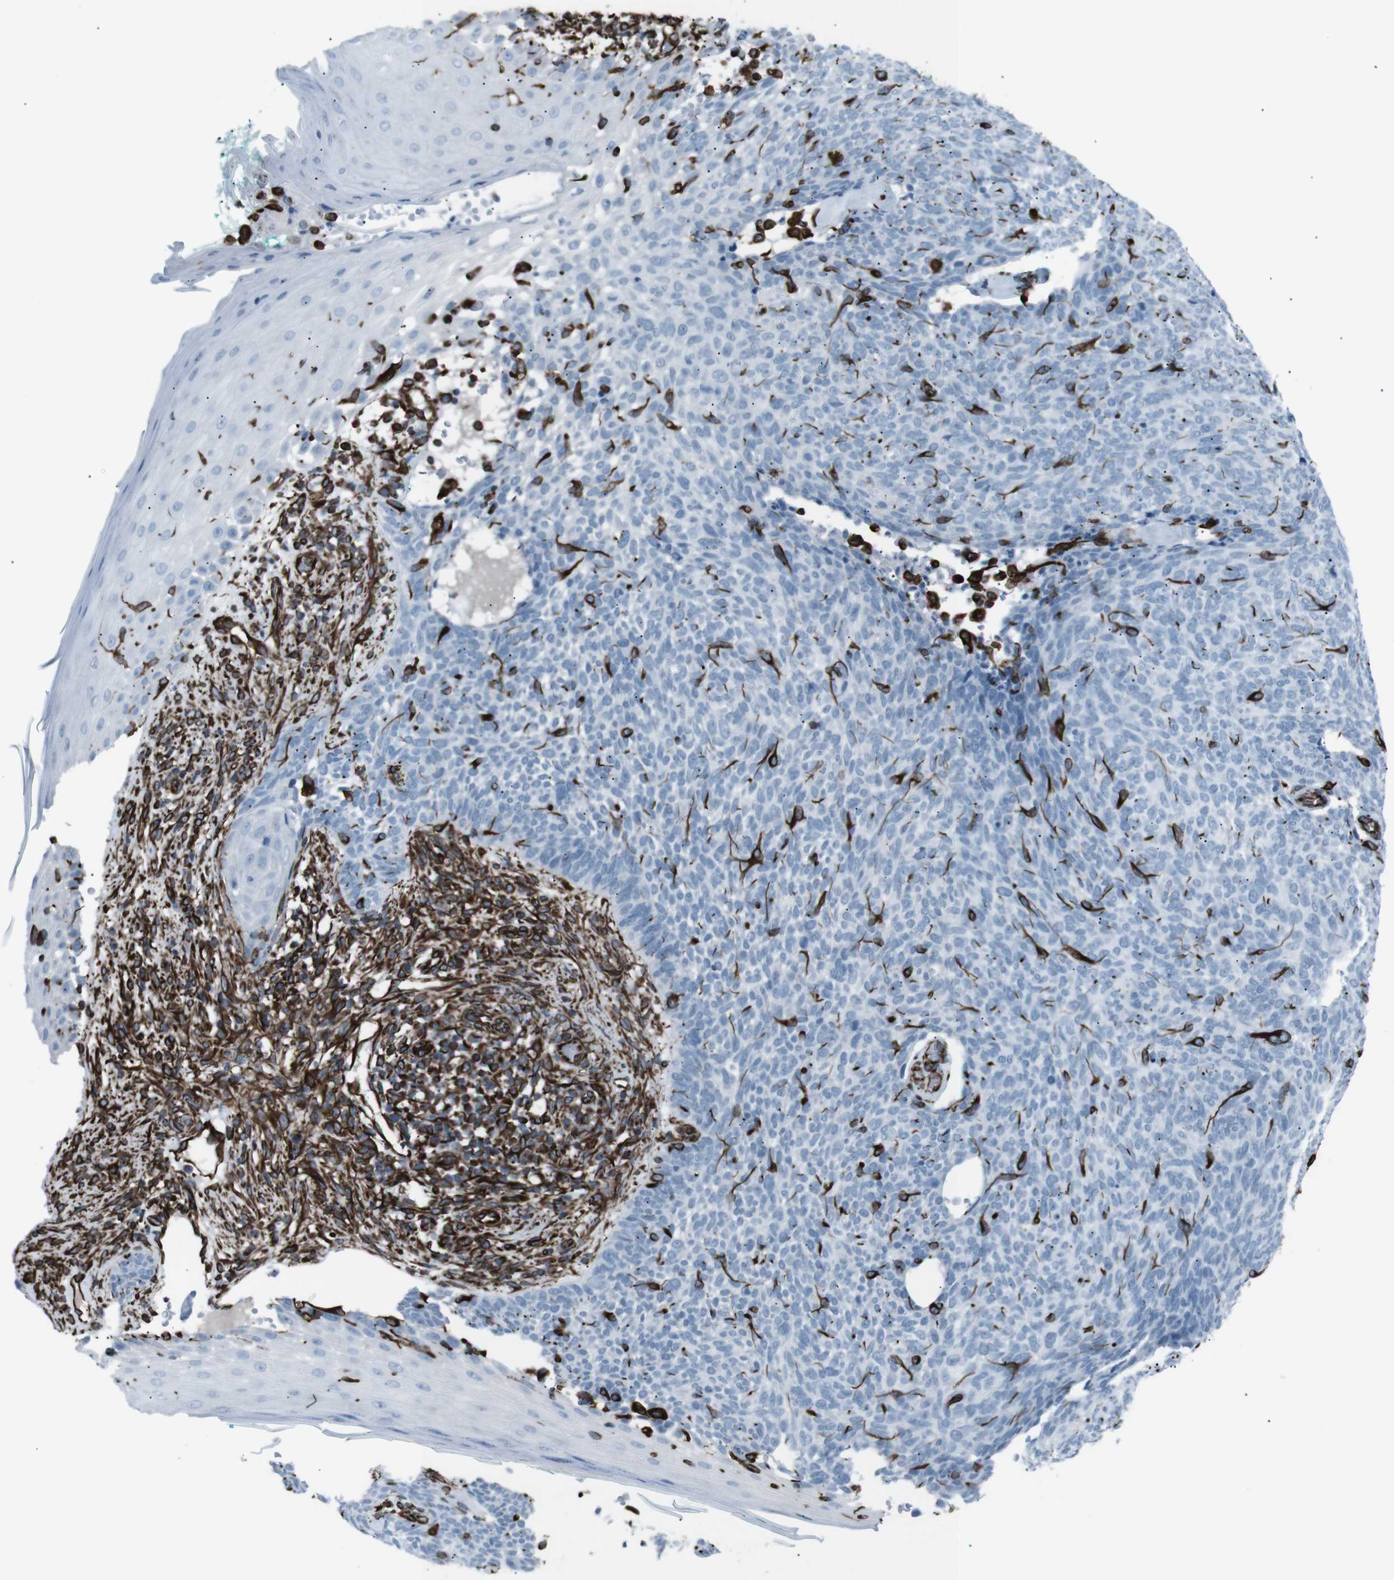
{"staining": {"intensity": "negative", "quantity": "none", "location": "none"}, "tissue": "skin cancer", "cell_type": "Tumor cells", "image_type": "cancer", "snomed": [{"axis": "morphology", "description": "Basal cell carcinoma"}, {"axis": "topography", "description": "Skin"}], "caption": "Immunohistochemical staining of human skin basal cell carcinoma demonstrates no significant expression in tumor cells.", "gene": "ZDHHC6", "patient": {"sex": "female", "age": 84}}